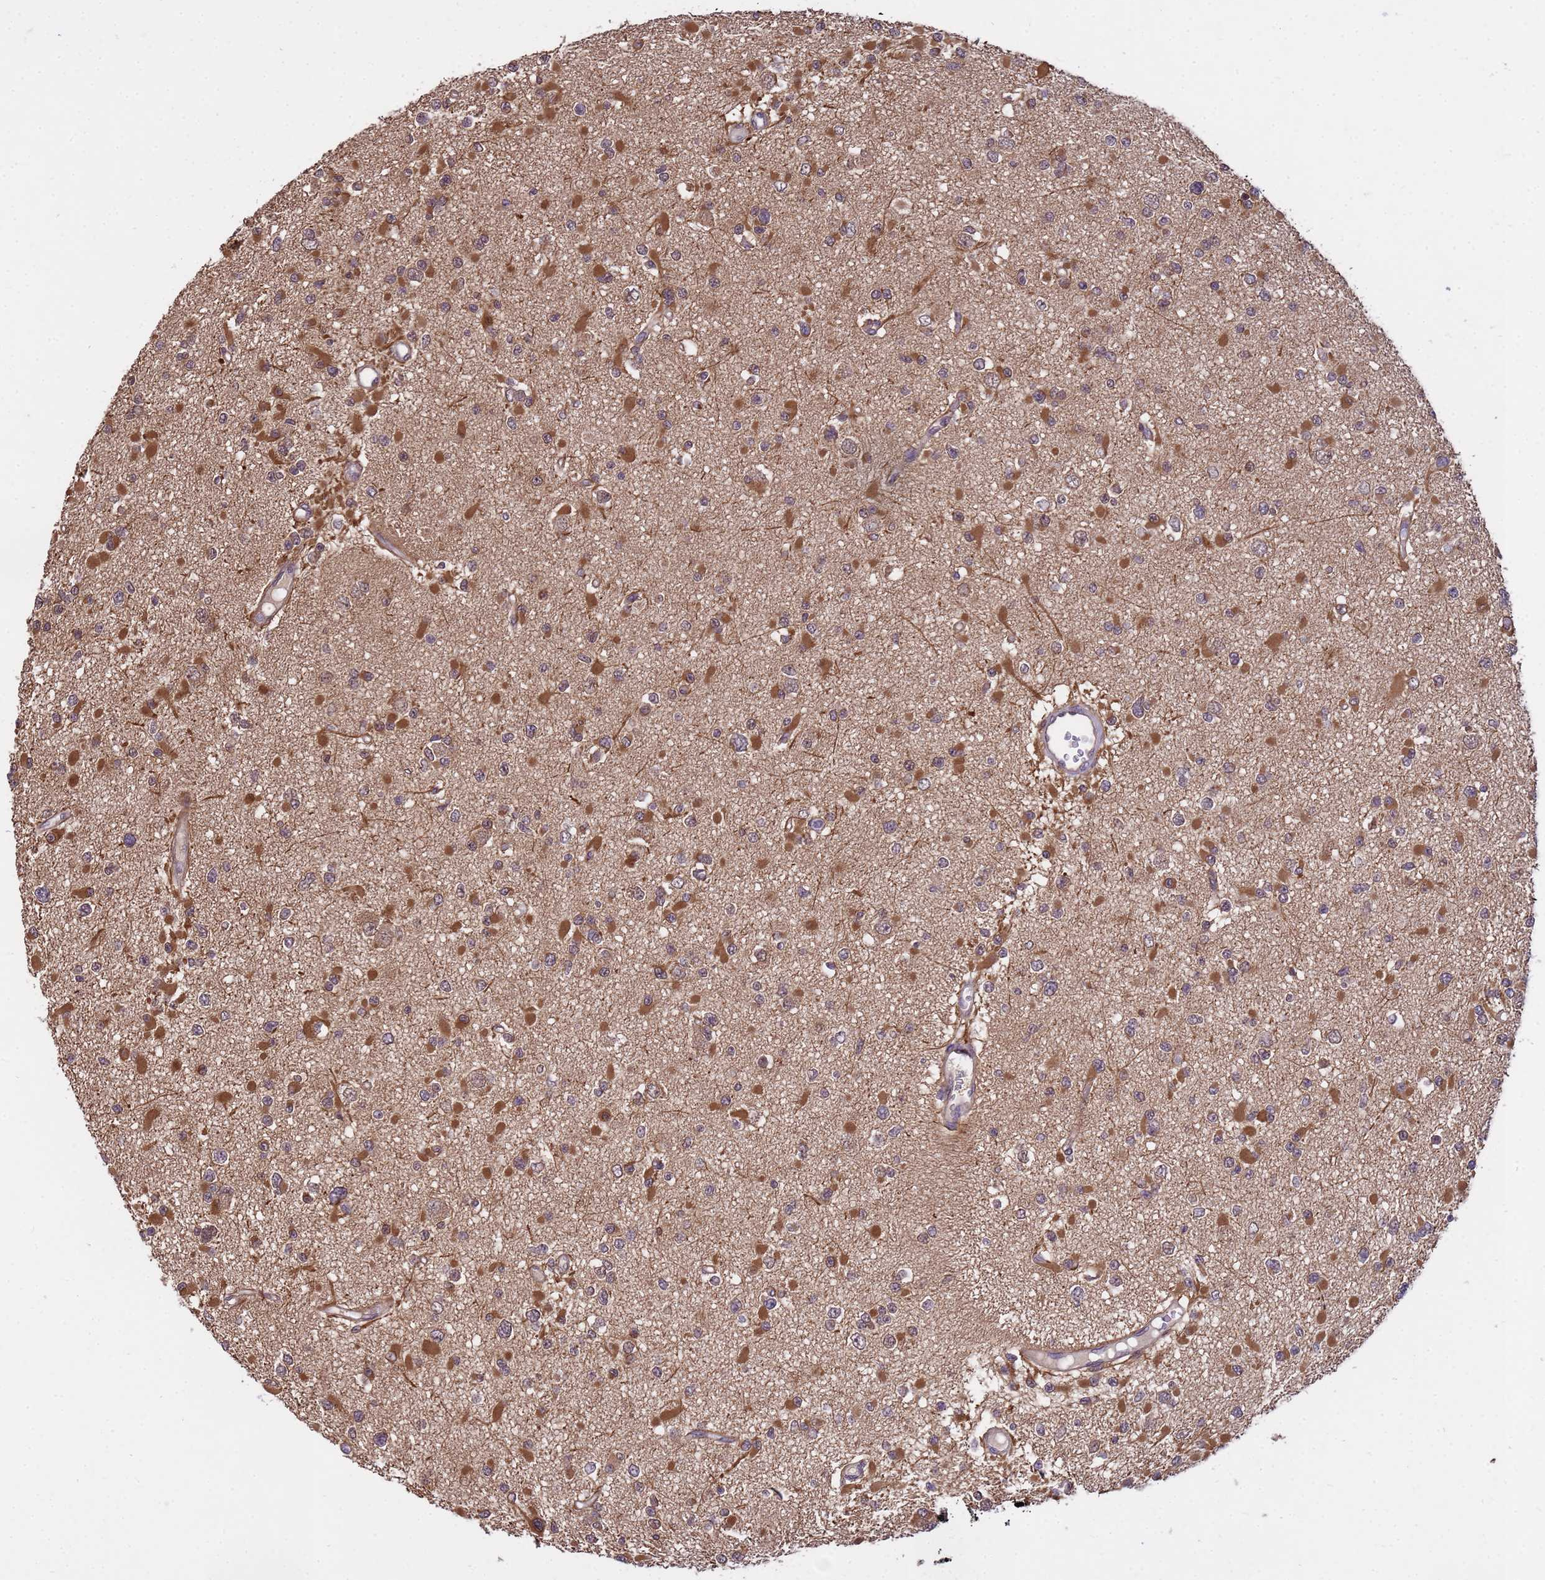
{"staining": {"intensity": "moderate", "quantity": "25%-75%", "location": "cytoplasmic/membranous"}, "tissue": "glioma", "cell_type": "Tumor cells", "image_type": "cancer", "snomed": [{"axis": "morphology", "description": "Glioma, malignant, Low grade"}, {"axis": "topography", "description": "Brain"}], "caption": "DAB (3,3'-diaminobenzidine) immunohistochemical staining of human malignant glioma (low-grade) shows moderate cytoplasmic/membranous protein staining in approximately 25%-75% of tumor cells.", "gene": "NPEPPS", "patient": {"sex": "female", "age": 22}}